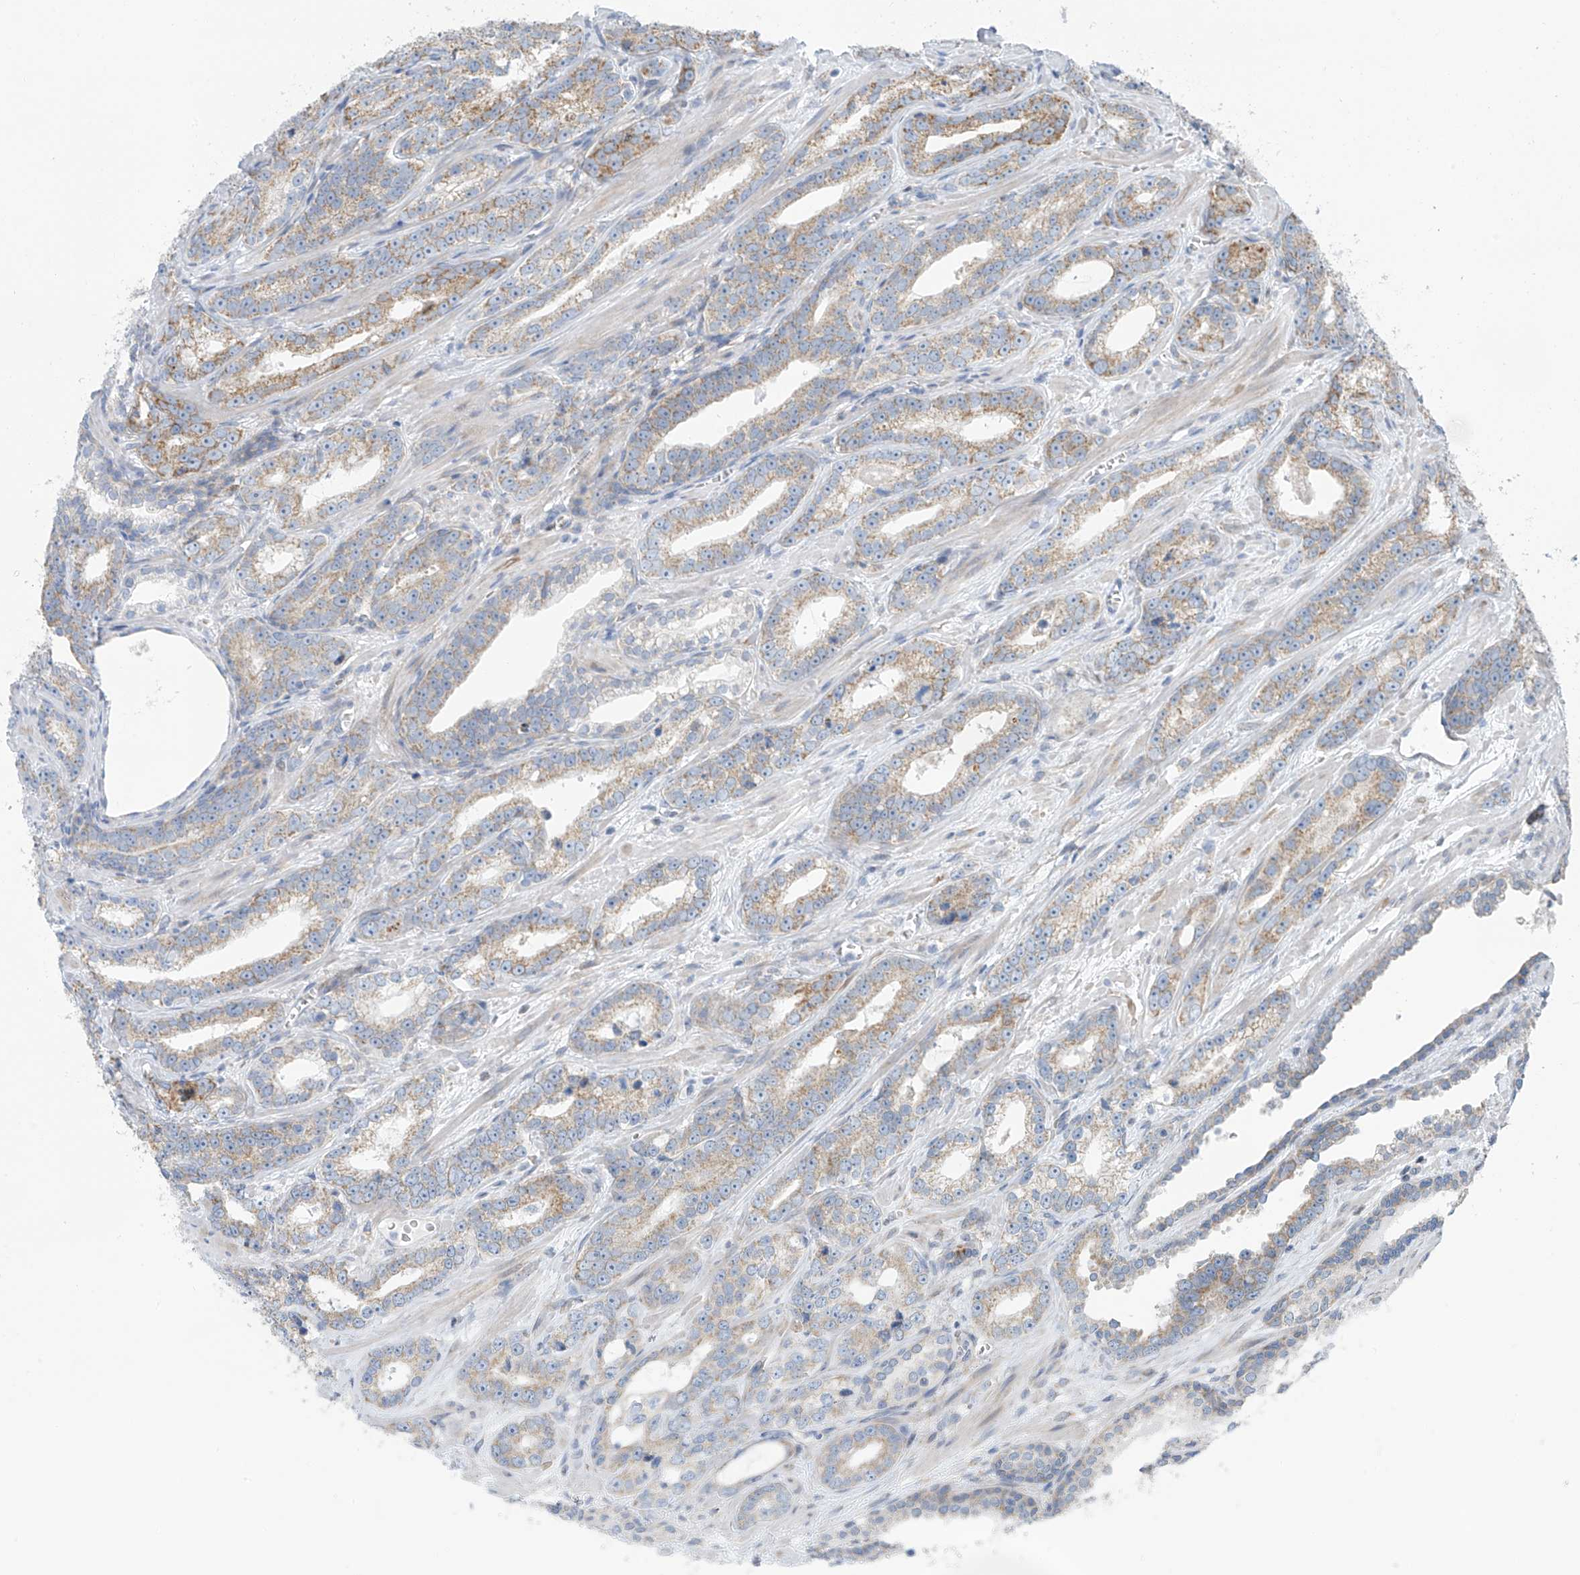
{"staining": {"intensity": "moderate", "quantity": "<25%", "location": "cytoplasmic/membranous"}, "tissue": "prostate cancer", "cell_type": "Tumor cells", "image_type": "cancer", "snomed": [{"axis": "morphology", "description": "Adenocarcinoma, High grade"}, {"axis": "topography", "description": "Prostate"}], "caption": "High-grade adenocarcinoma (prostate) was stained to show a protein in brown. There is low levels of moderate cytoplasmic/membranous positivity in about <25% of tumor cells.", "gene": "EOMES", "patient": {"sex": "male", "age": 62}}